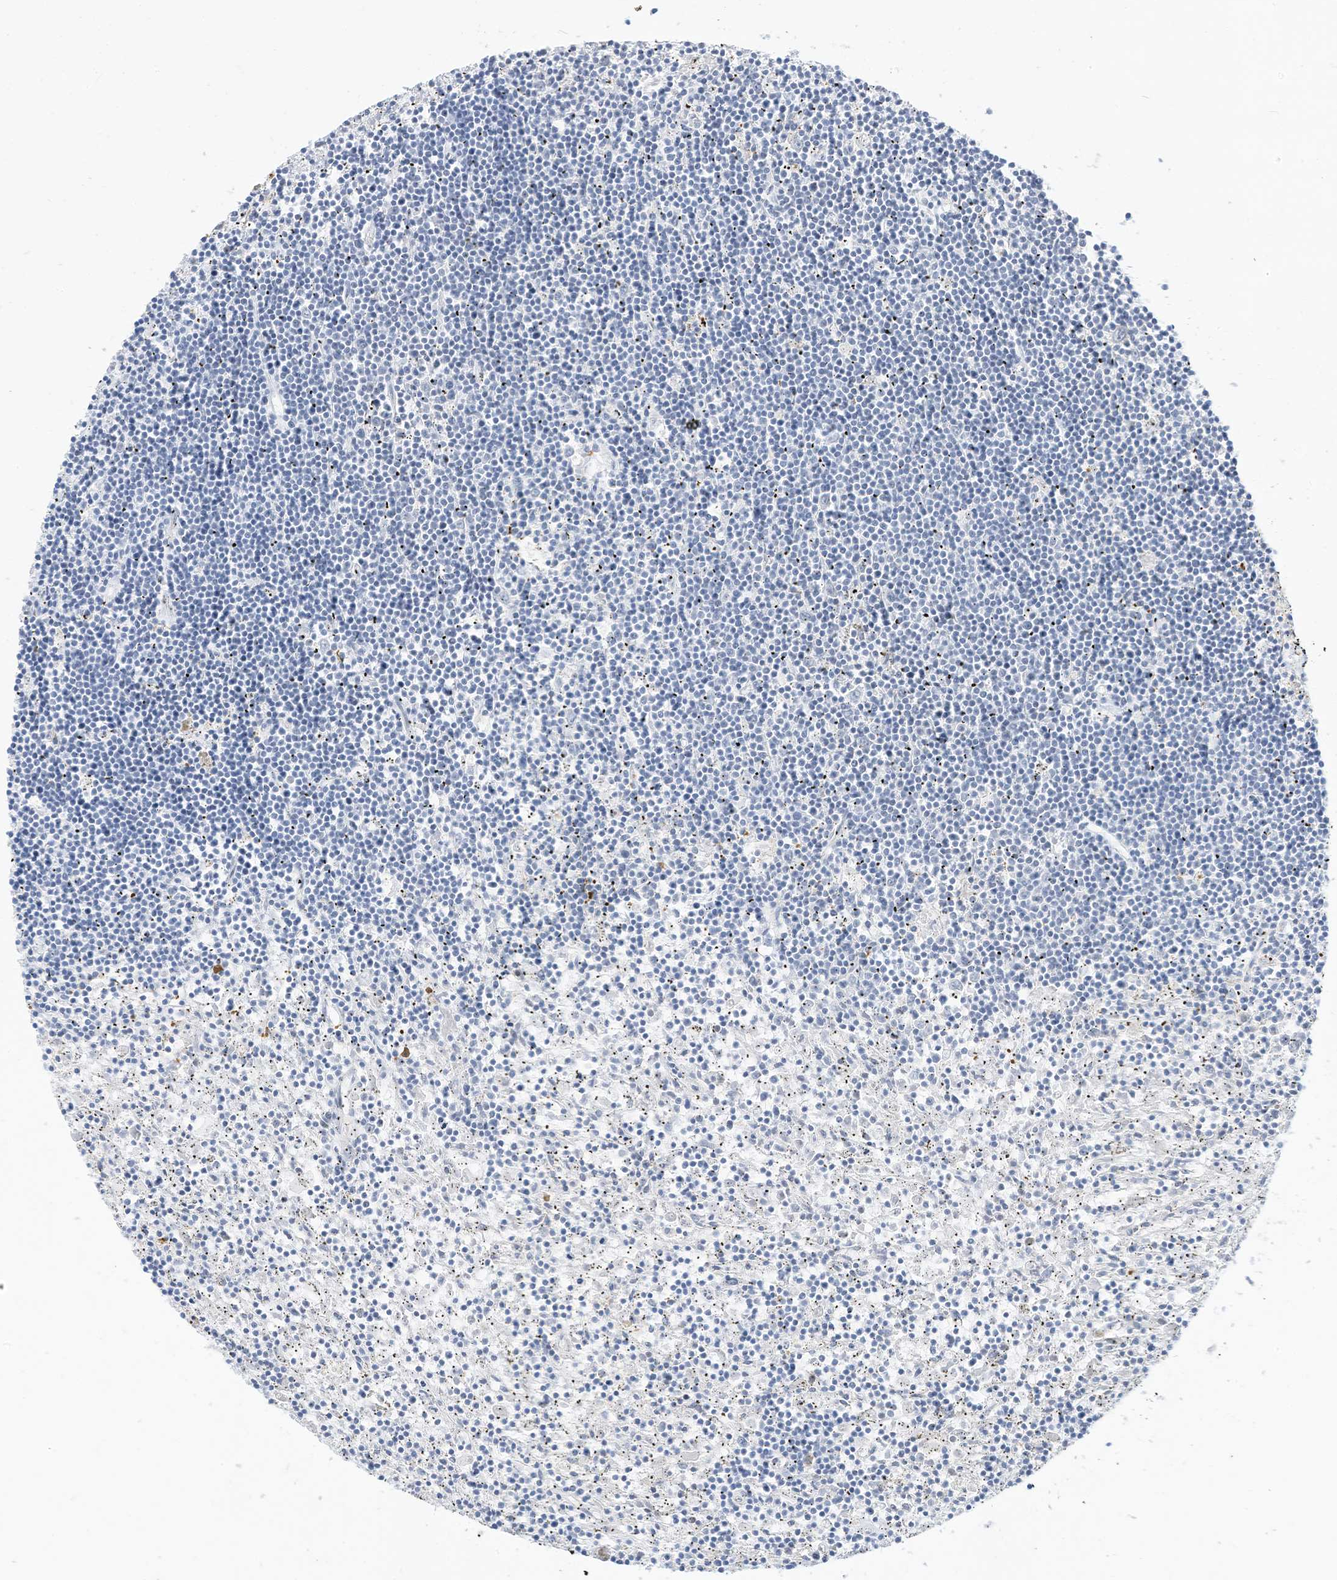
{"staining": {"intensity": "negative", "quantity": "none", "location": "none"}, "tissue": "lymphoma", "cell_type": "Tumor cells", "image_type": "cancer", "snomed": [{"axis": "morphology", "description": "Malignant lymphoma, non-Hodgkin's type, Low grade"}, {"axis": "topography", "description": "Spleen"}], "caption": "Tumor cells are negative for protein expression in human lymphoma. The staining is performed using DAB brown chromogen with nuclei counter-stained in using hematoxylin.", "gene": "ATP13A1", "patient": {"sex": "male", "age": 76}}